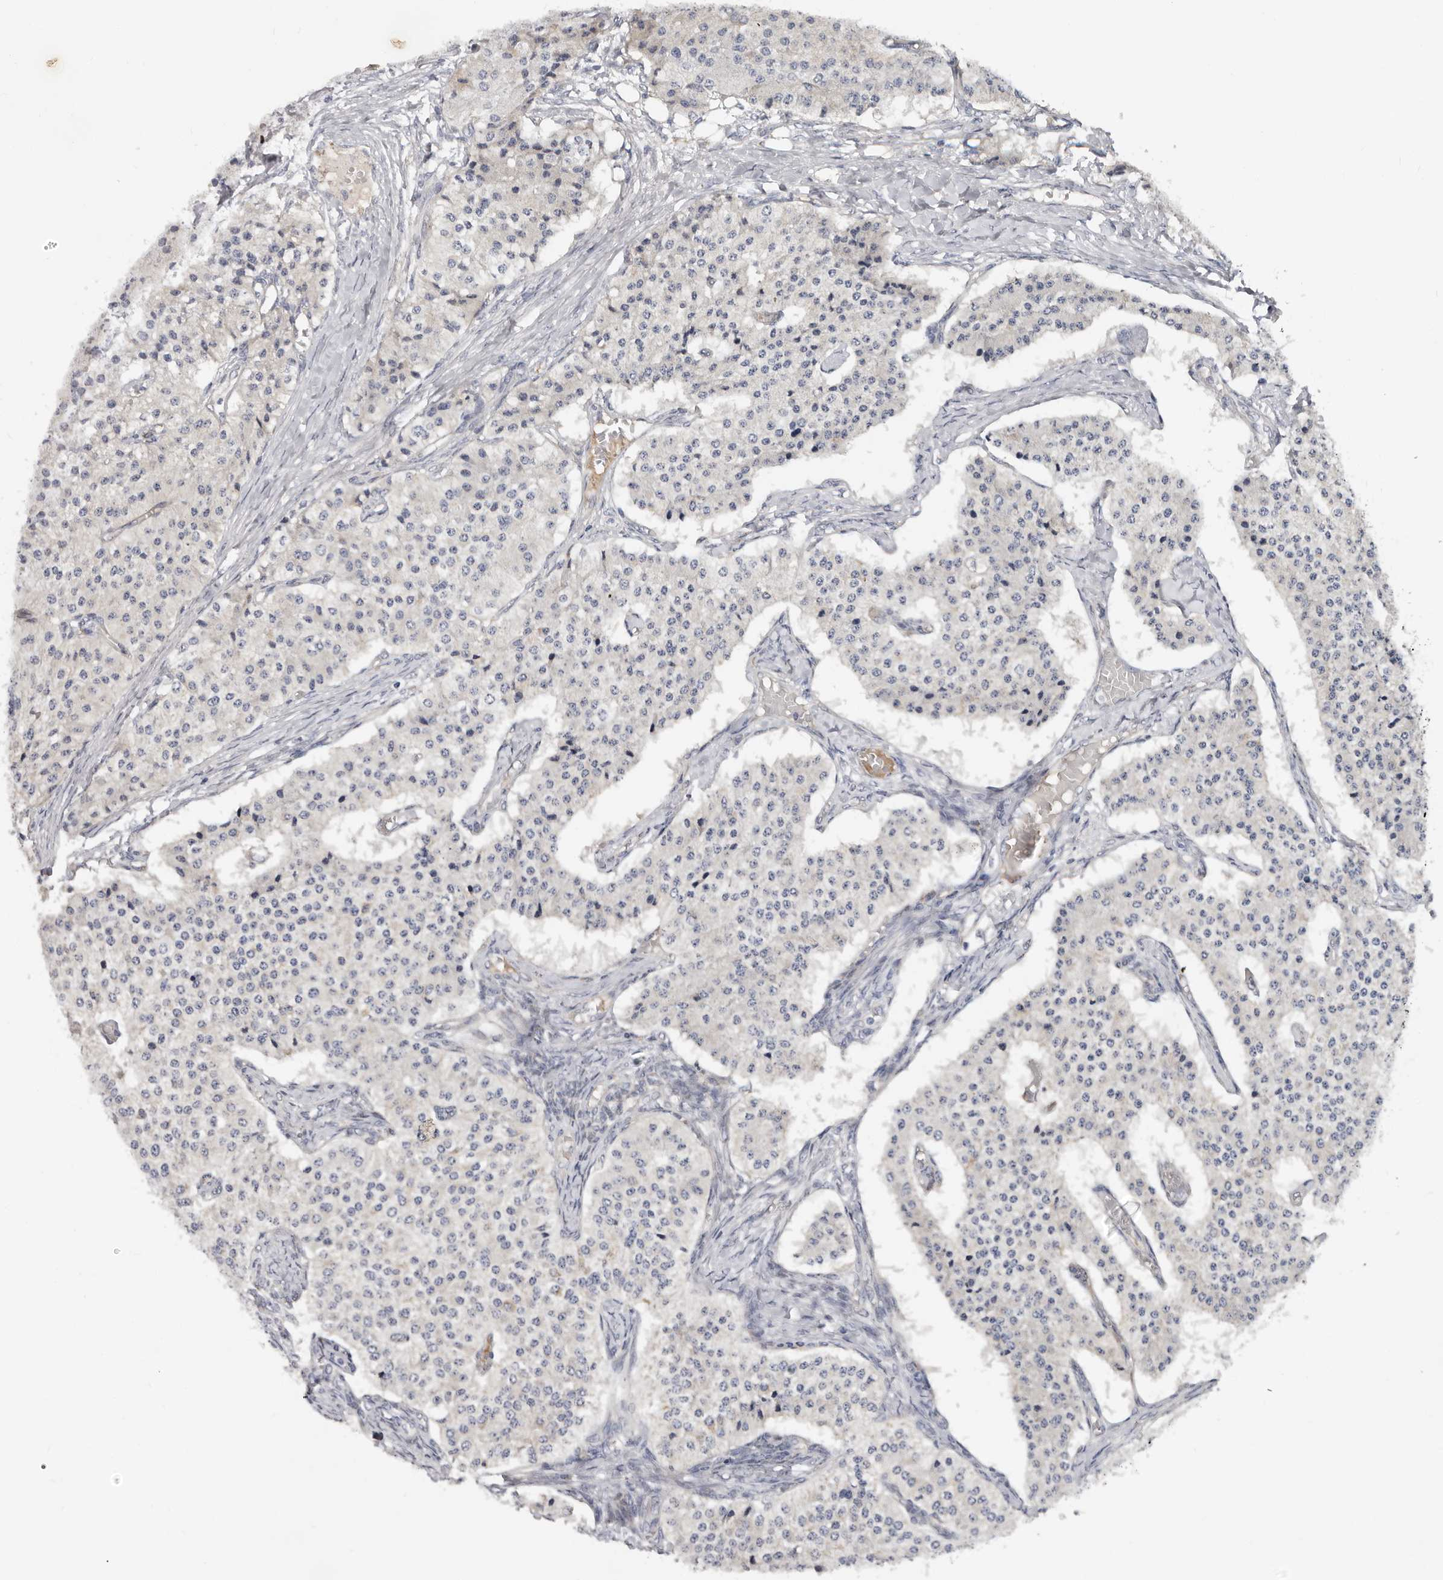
{"staining": {"intensity": "negative", "quantity": "none", "location": "none"}, "tissue": "carcinoid", "cell_type": "Tumor cells", "image_type": "cancer", "snomed": [{"axis": "morphology", "description": "Carcinoid, malignant, NOS"}, {"axis": "topography", "description": "Colon"}], "caption": "IHC image of neoplastic tissue: carcinoid (malignant) stained with DAB shows no significant protein expression in tumor cells.", "gene": "SPTA1", "patient": {"sex": "female", "age": 52}}